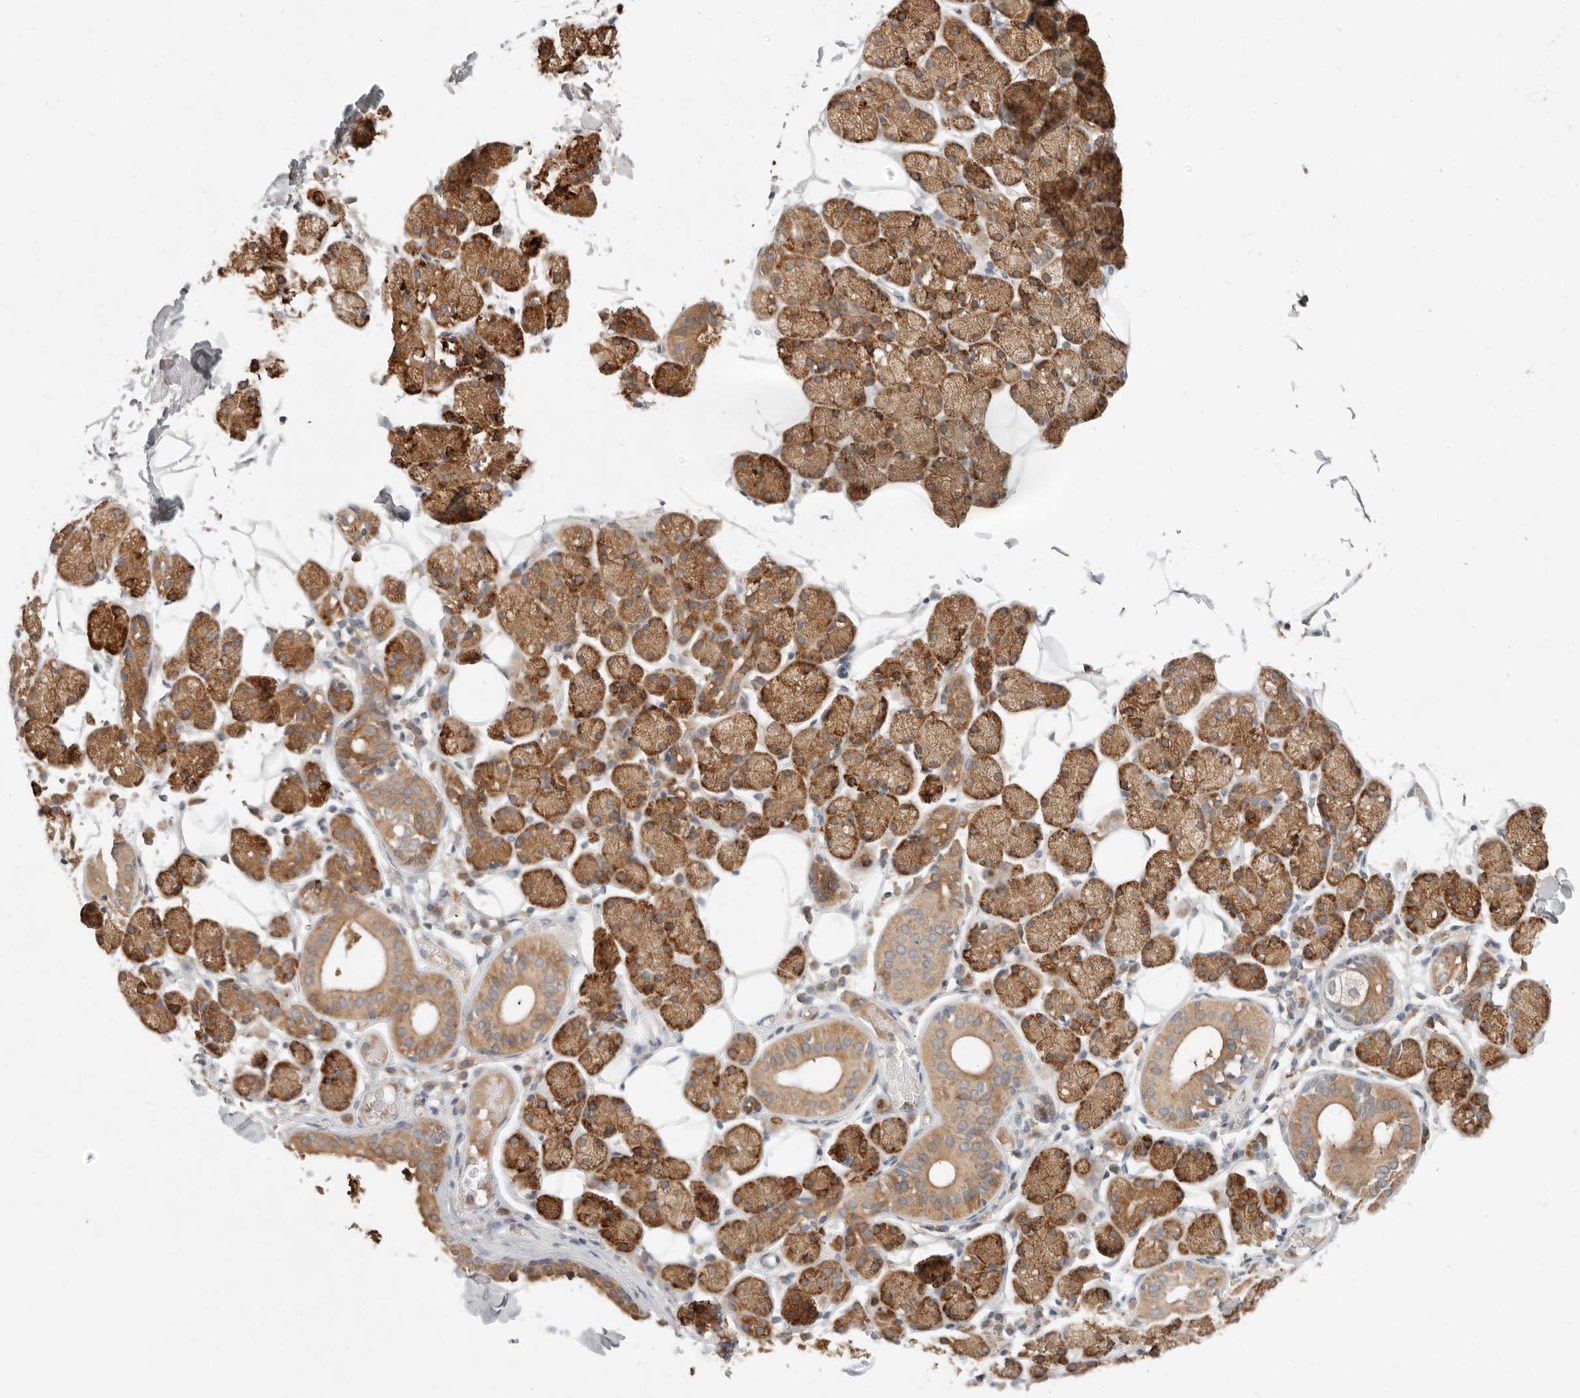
{"staining": {"intensity": "strong", "quantity": ">75%", "location": "cytoplasmic/membranous"}, "tissue": "salivary gland", "cell_type": "Glandular cells", "image_type": "normal", "snomed": [{"axis": "morphology", "description": "Normal tissue, NOS"}, {"axis": "topography", "description": "Salivary gland"}], "caption": "Brown immunohistochemical staining in normal human salivary gland exhibits strong cytoplasmic/membranous expression in approximately >75% of glandular cells.", "gene": "ARHGEF10L", "patient": {"sex": "female", "age": 33}}